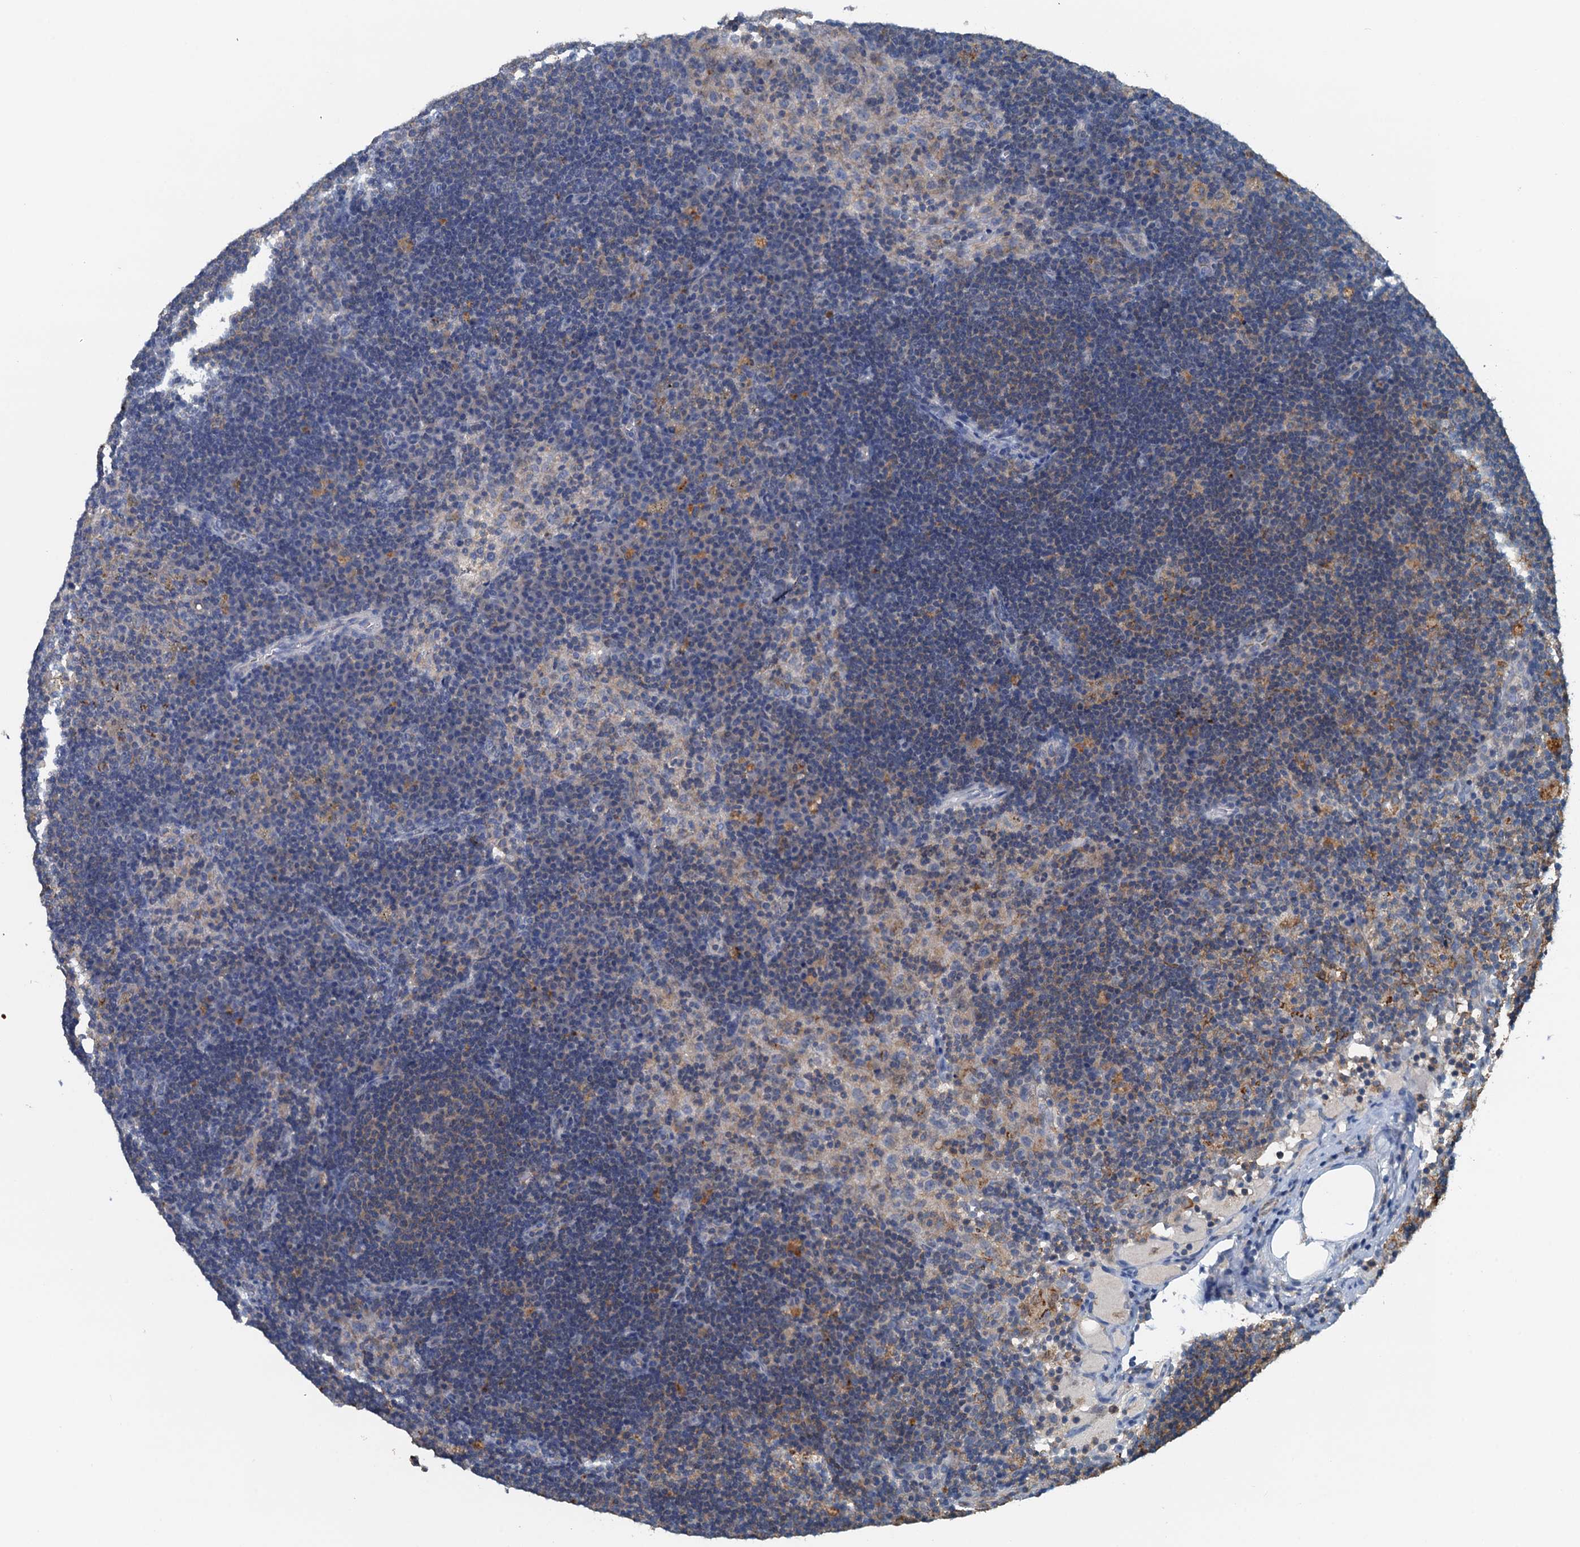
{"staining": {"intensity": "negative", "quantity": "none", "location": "none"}, "tissue": "lymph node", "cell_type": "Germinal center cells", "image_type": "normal", "snomed": [{"axis": "morphology", "description": "Normal tissue, NOS"}, {"axis": "topography", "description": "Lymph node"}], "caption": "Germinal center cells show no significant protein staining in benign lymph node. The staining is performed using DAB (3,3'-diaminobenzidine) brown chromogen with nuclei counter-stained in using hematoxylin.", "gene": "THAP10", "patient": {"sex": "female", "age": 70}}